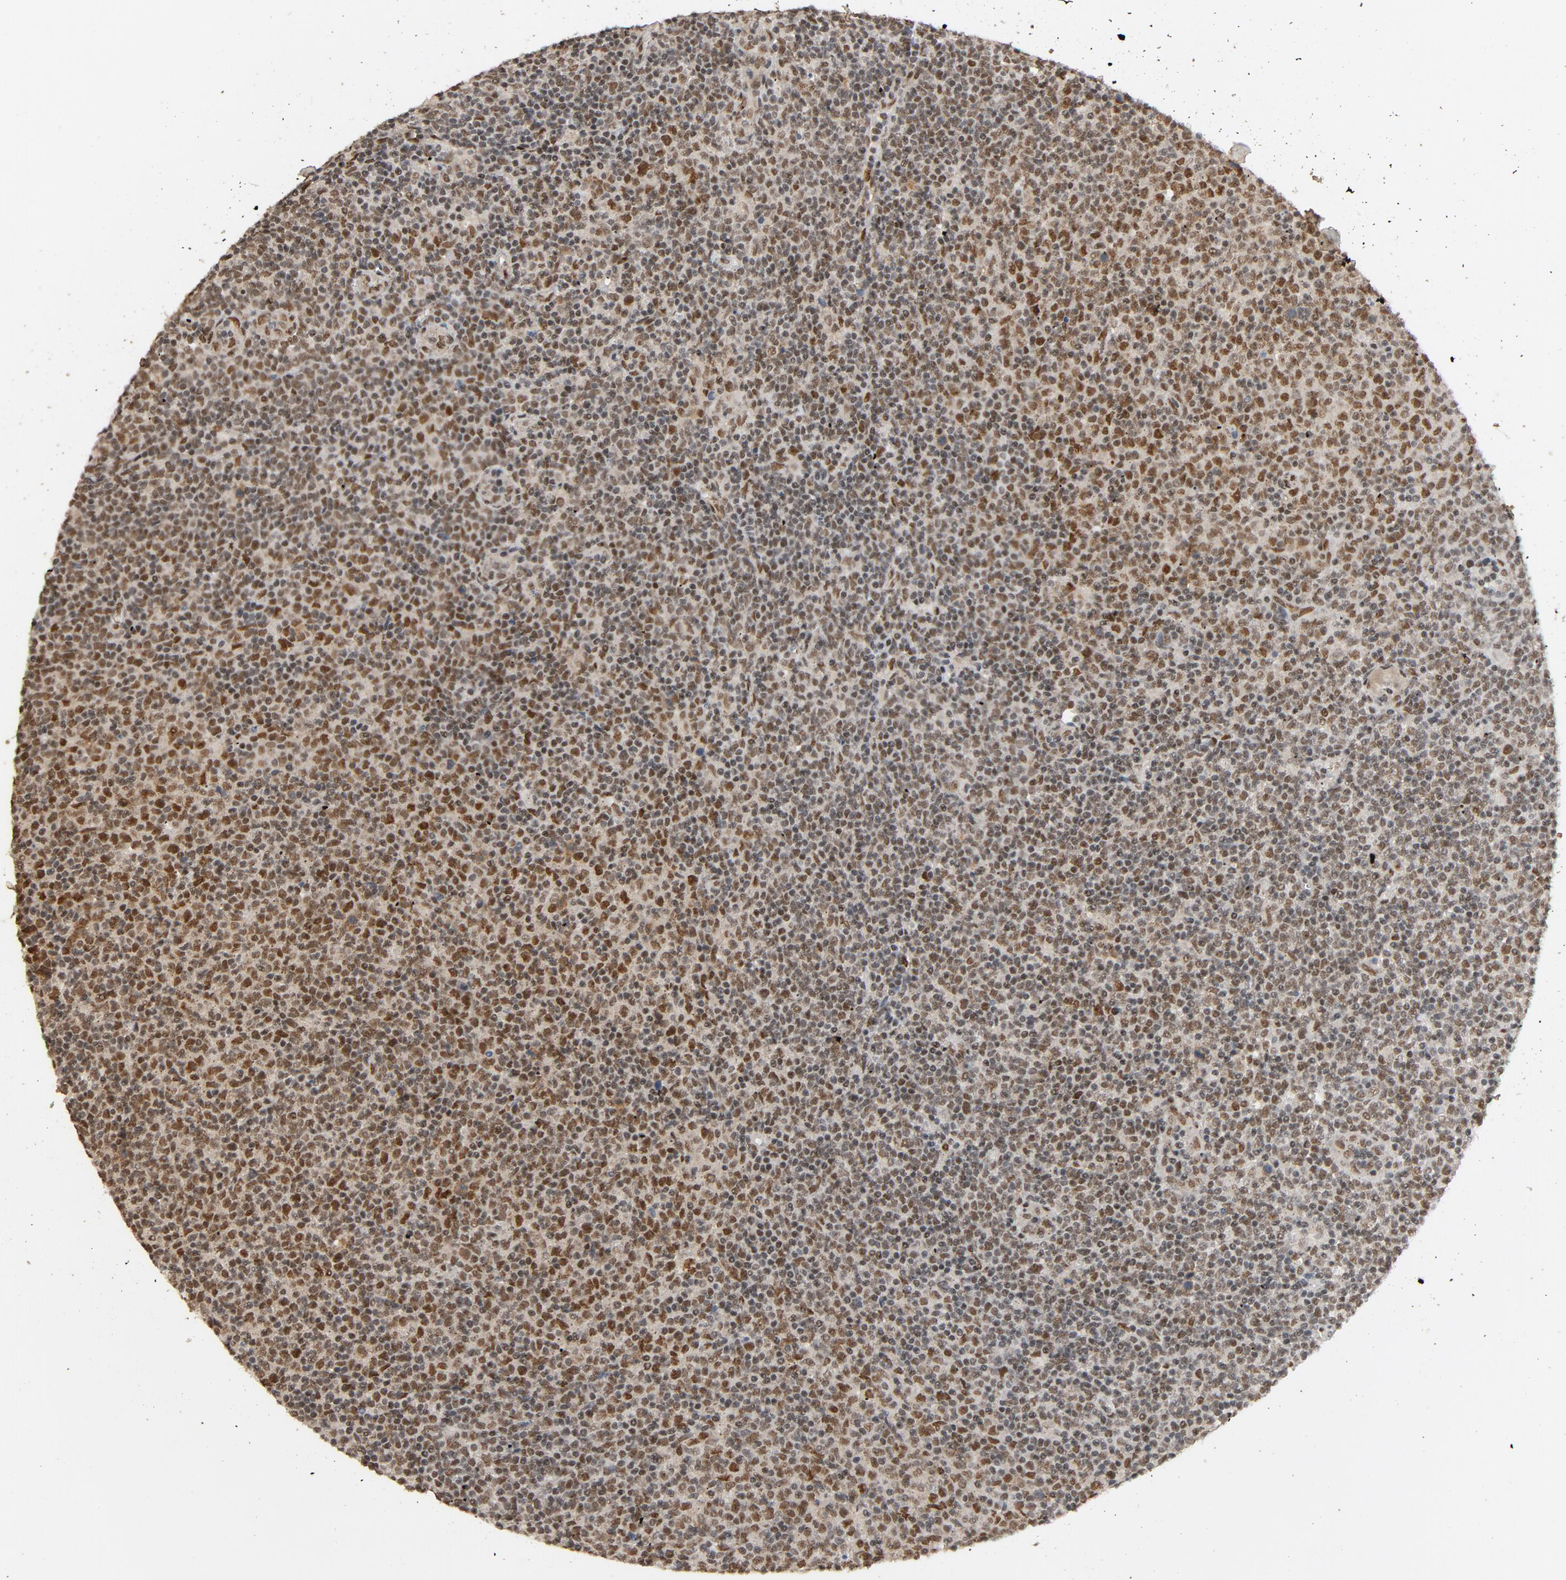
{"staining": {"intensity": "strong", "quantity": ">75%", "location": "nuclear"}, "tissue": "lymphoma", "cell_type": "Tumor cells", "image_type": "cancer", "snomed": [{"axis": "morphology", "description": "Malignant lymphoma, non-Hodgkin's type, Low grade"}, {"axis": "topography", "description": "Lymph node"}], "caption": "Malignant lymphoma, non-Hodgkin's type (low-grade) stained with immunohistochemistry reveals strong nuclear staining in approximately >75% of tumor cells. (brown staining indicates protein expression, while blue staining denotes nuclei).", "gene": "SMARCD1", "patient": {"sex": "male", "age": 70}}